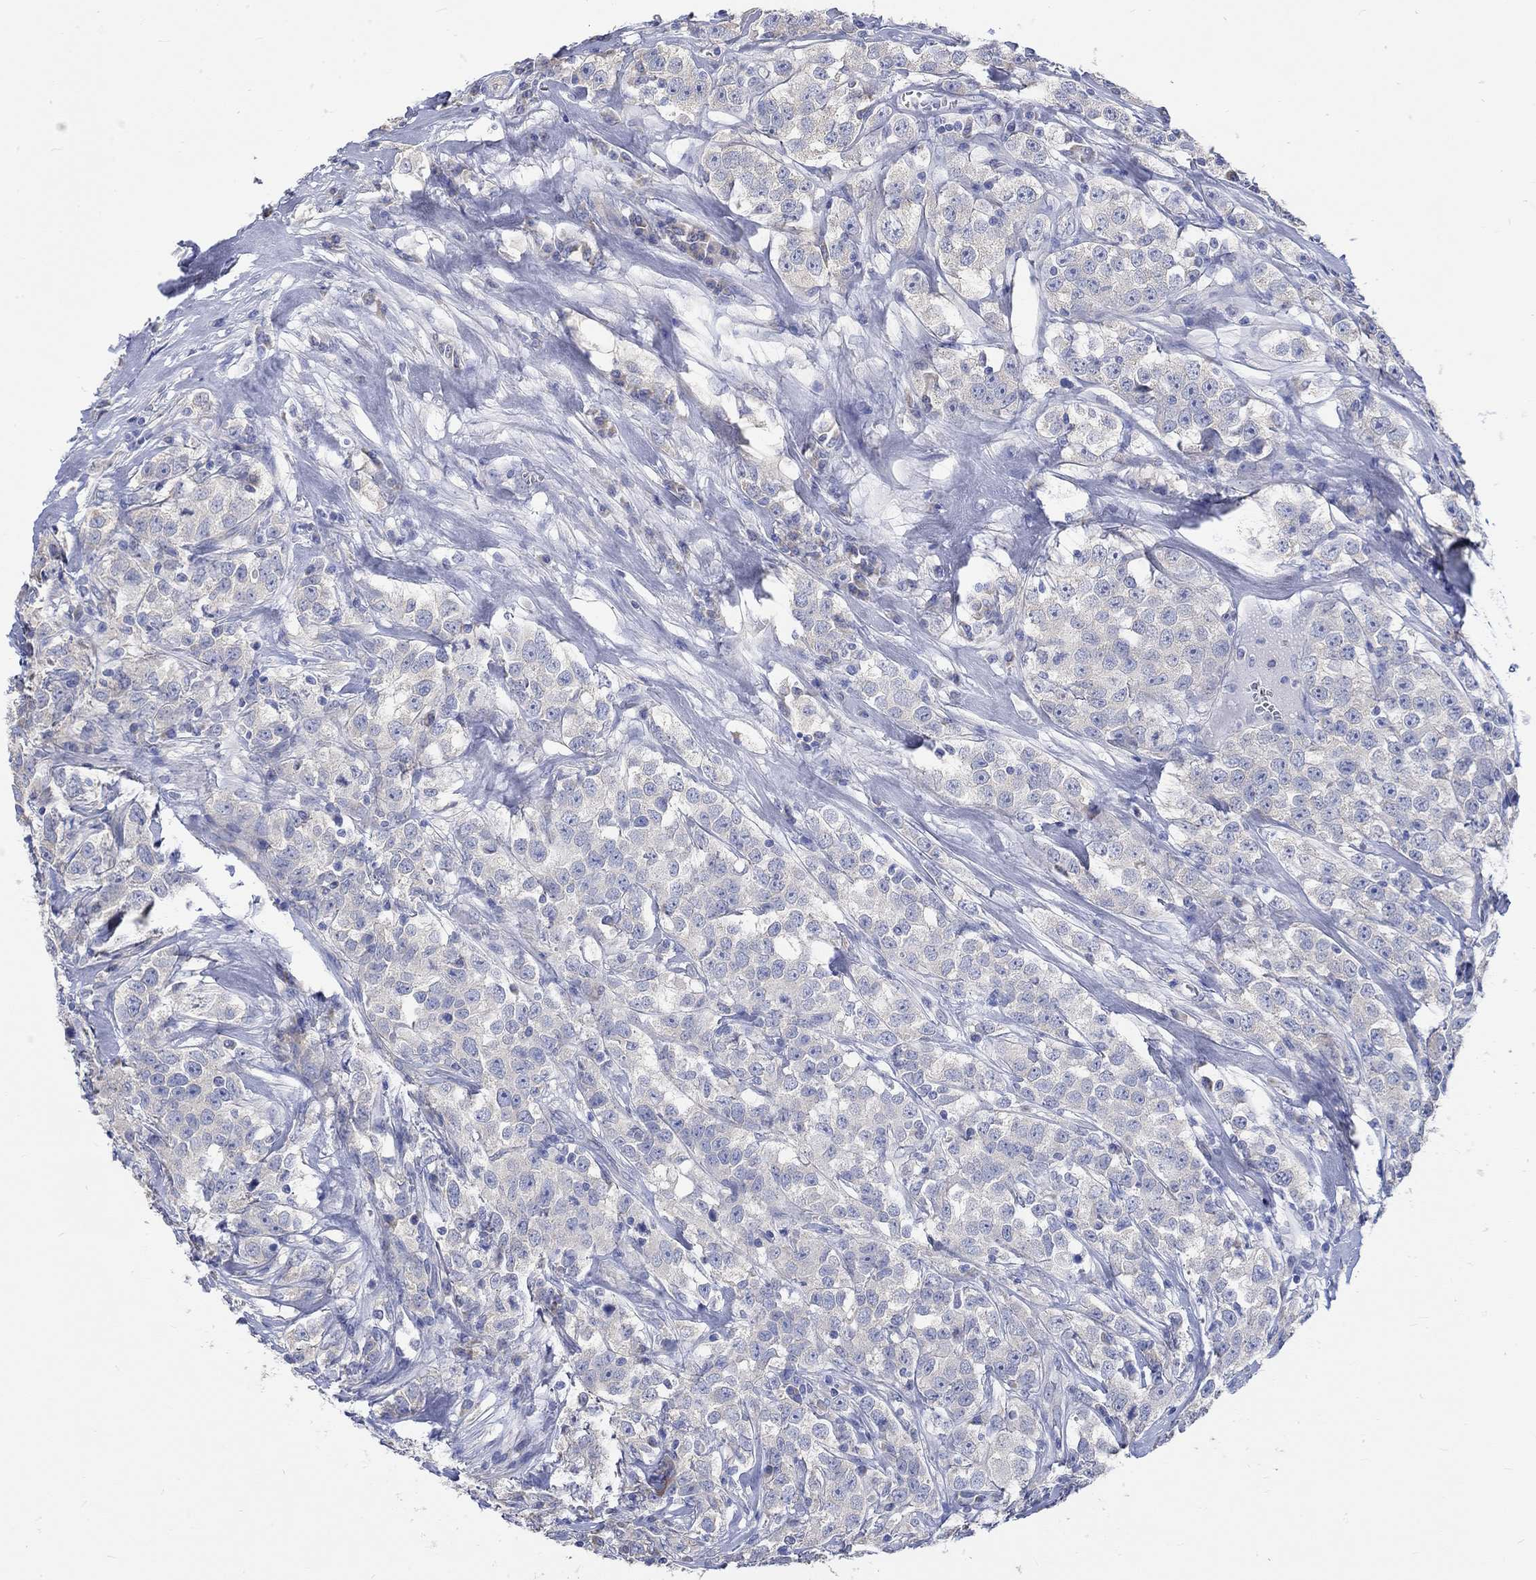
{"staining": {"intensity": "negative", "quantity": "none", "location": "none"}, "tissue": "testis cancer", "cell_type": "Tumor cells", "image_type": "cancer", "snomed": [{"axis": "morphology", "description": "Seminoma, NOS"}, {"axis": "topography", "description": "Testis"}], "caption": "IHC photomicrograph of neoplastic tissue: human testis seminoma stained with DAB shows no significant protein positivity in tumor cells. (DAB (3,3'-diaminobenzidine) immunohistochemistry with hematoxylin counter stain).", "gene": "KCNA1", "patient": {"sex": "male", "age": 59}}